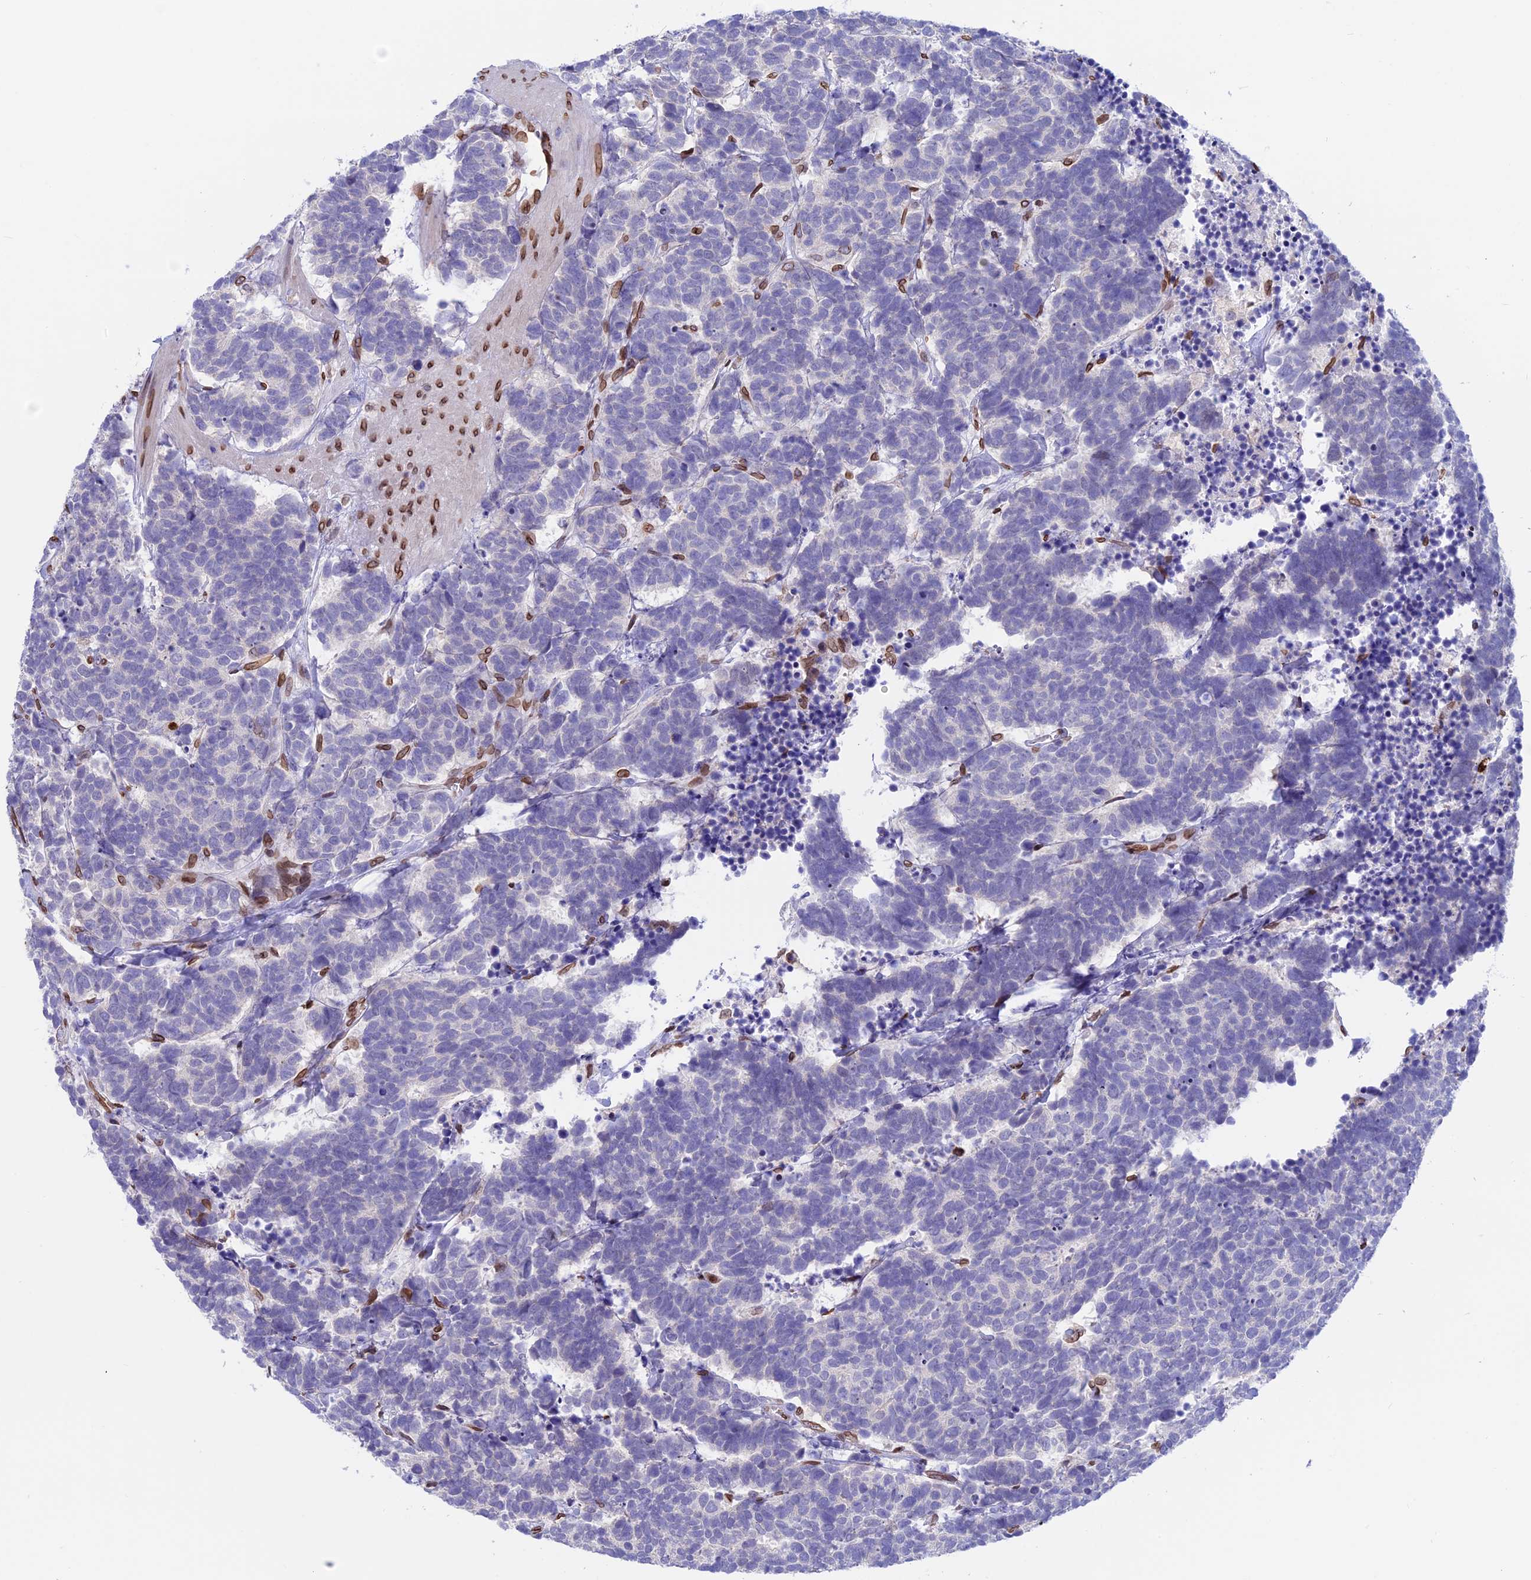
{"staining": {"intensity": "negative", "quantity": "none", "location": "none"}, "tissue": "carcinoid", "cell_type": "Tumor cells", "image_type": "cancer", "snomed": [{"axis": "morphology", "description": "Carcinoma, NOS"}, {"axis": "morphology", "description": "Carcinoid, malignant, NOS"}, {"axis": "topography", "description": "Urinary bladder"}], "caption": "Immunohistochemistry of human carcinoma exhibits no positivity in tumor cells.", "gene": "TMPRSS7", "patient": {"sex": "male", "age": 57}}